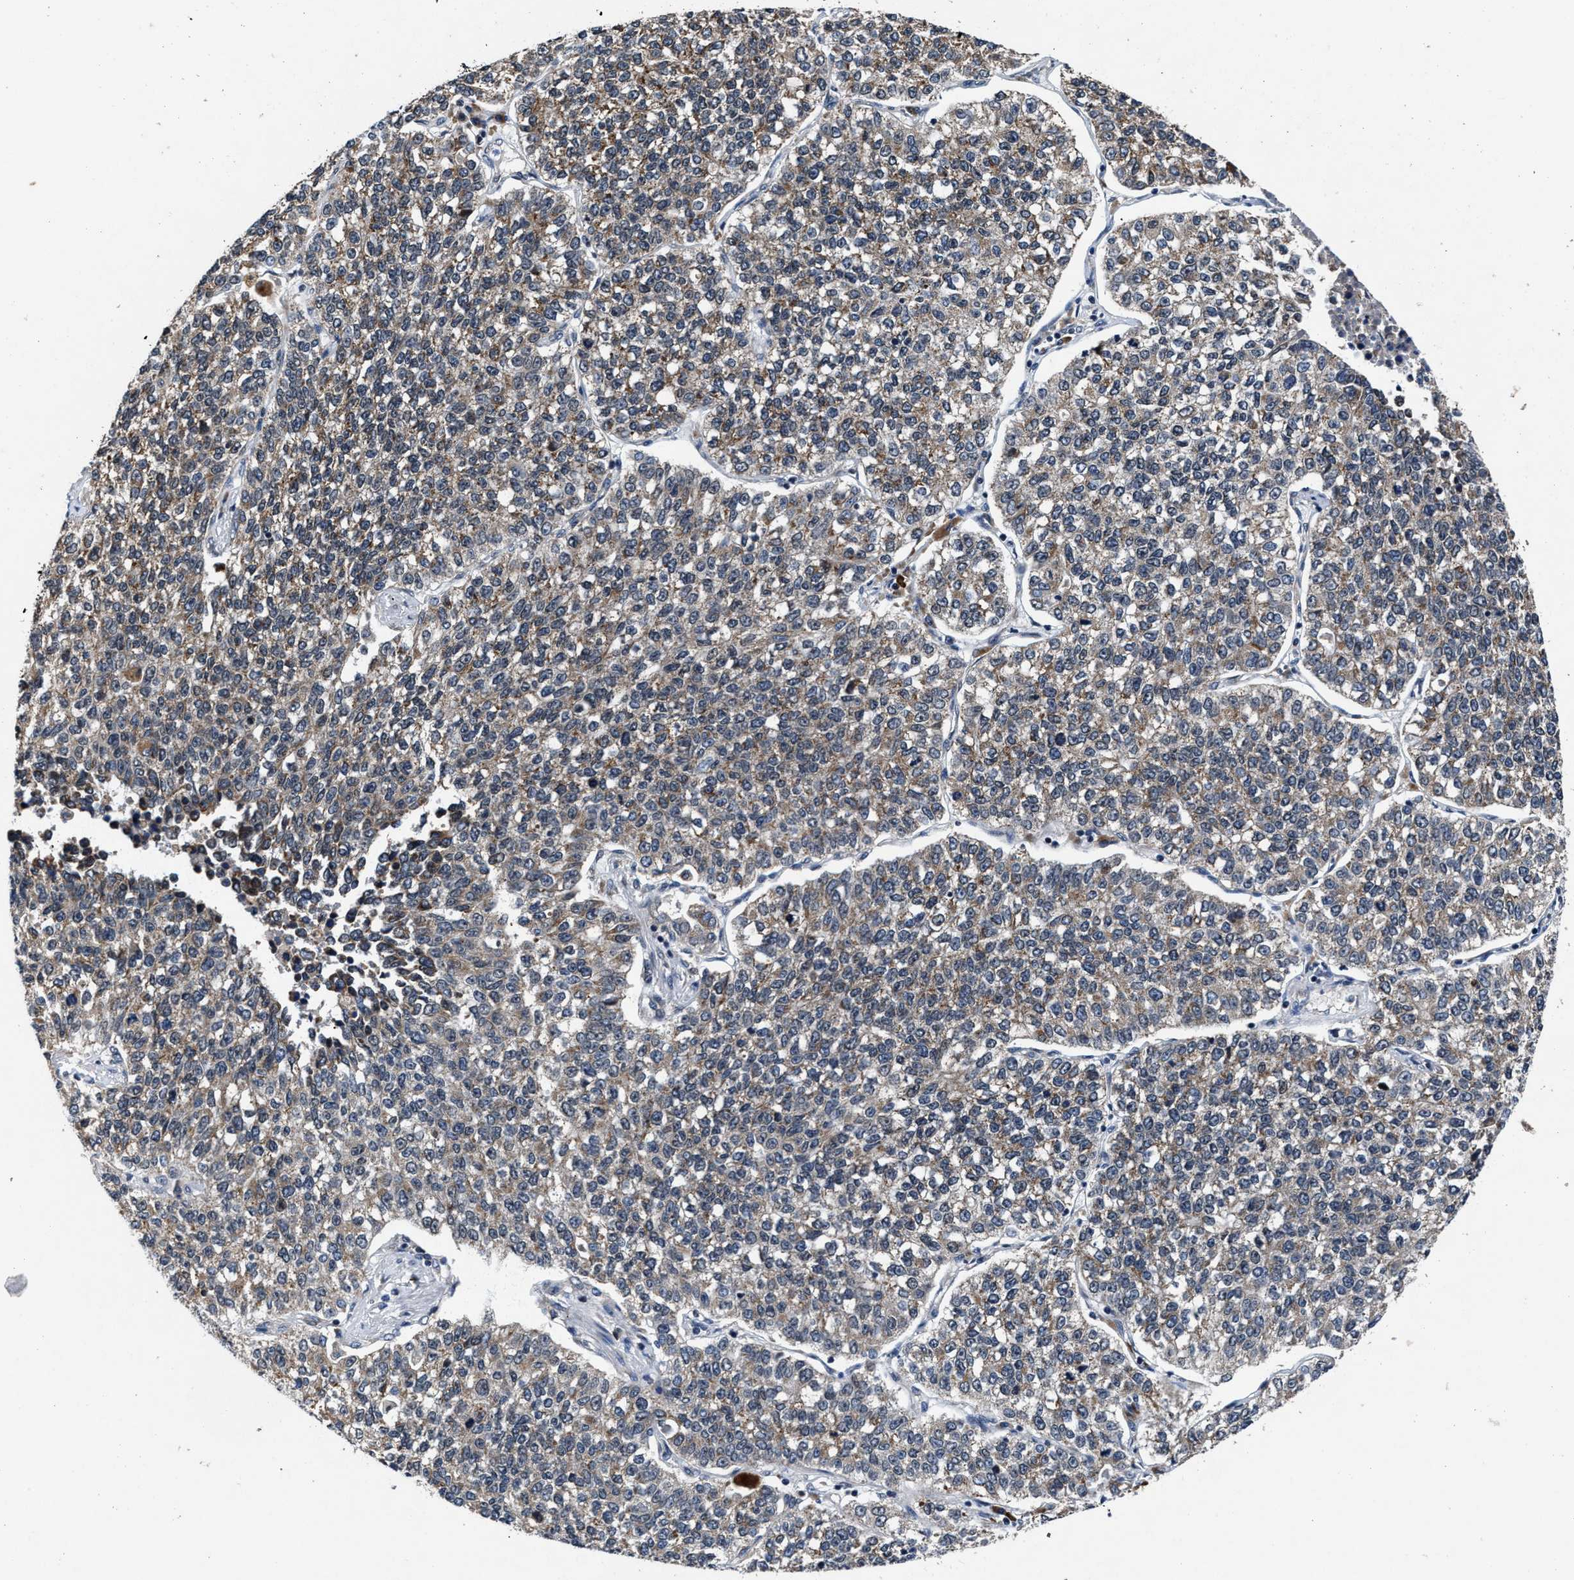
{"staining": {"intensity": "weak", "quantity": ">75%", "location": "cytoplasmic/membranous"}, "tissue": "lung cancer", "cell_type": "Tumor cells", "image_type": "cancer", "snomed": [{"axis": "morphology", "description": "Adenocarcinoma, NOS"}, {"axis": "topography", "description": "Lung"}], "caption": "A histopathology image of human lung cancer (adenocarcinoma) stained for a protein demonstrates weak cytoplasmic/membranous brown staining in tumor cells.", "gene": "TMEM53", "patient": {"sex": "male", "age": 49}}